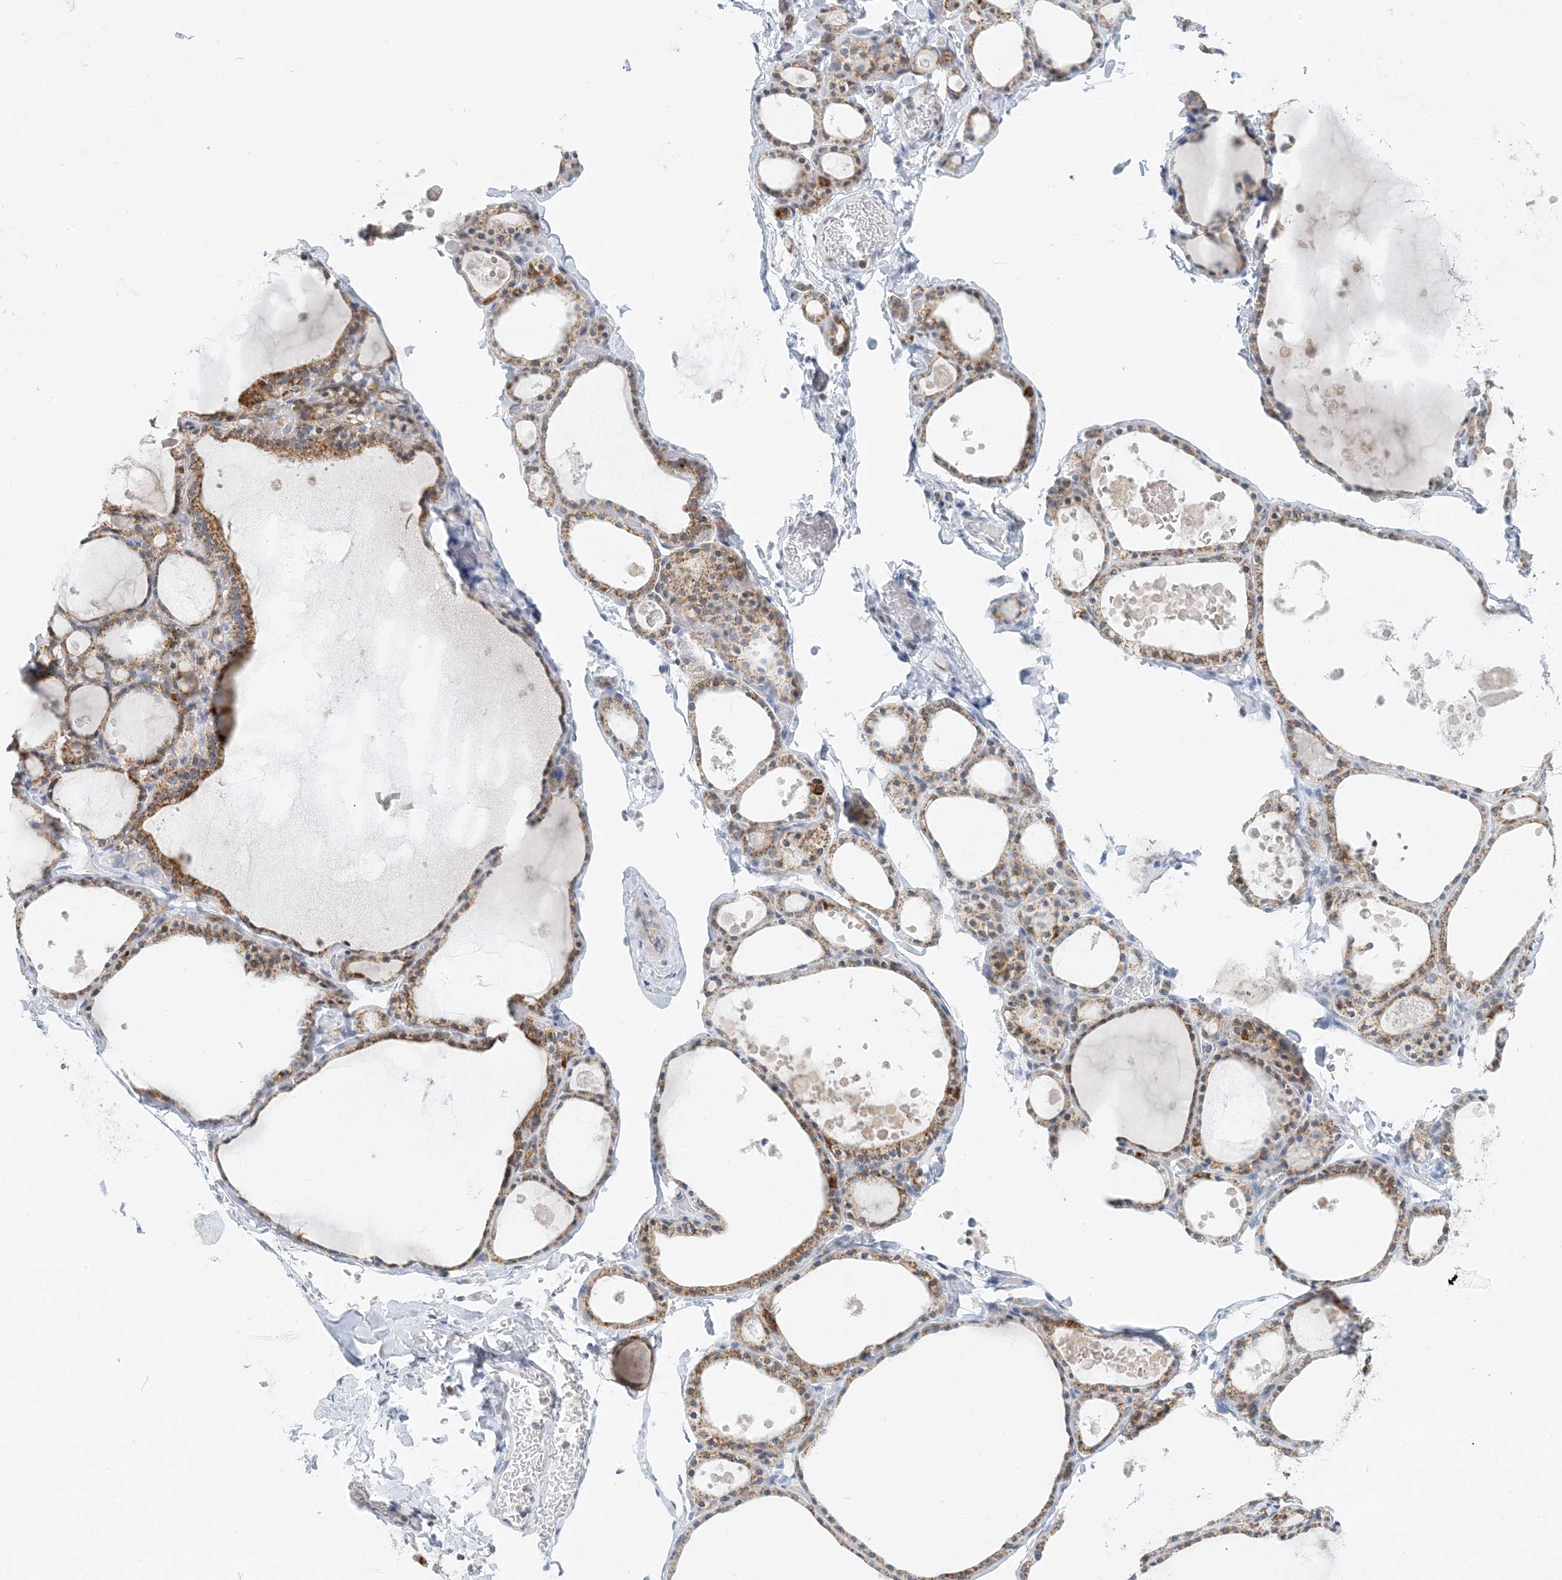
{"staining": {"intensity": "moderate", "quantity": ">75%", "location": "cytoplasmic/membranous"}, "tissue": "thyroid gland", "cell_type": "Glandular cells", "image_type": "normal", "snomed": [{"axis": "morphology", "description": "Normal tissue, NOS"}, {"axis": "topography", "description": "Thyroid gland"}], "caption": "IHC of normal human thyroid gland shows medium levels of moderate cytoplasmic/membranous staining in about >75% of glandular cells.", "gene": "BDH1", "patient": {"sex": "male", "age": 56}}